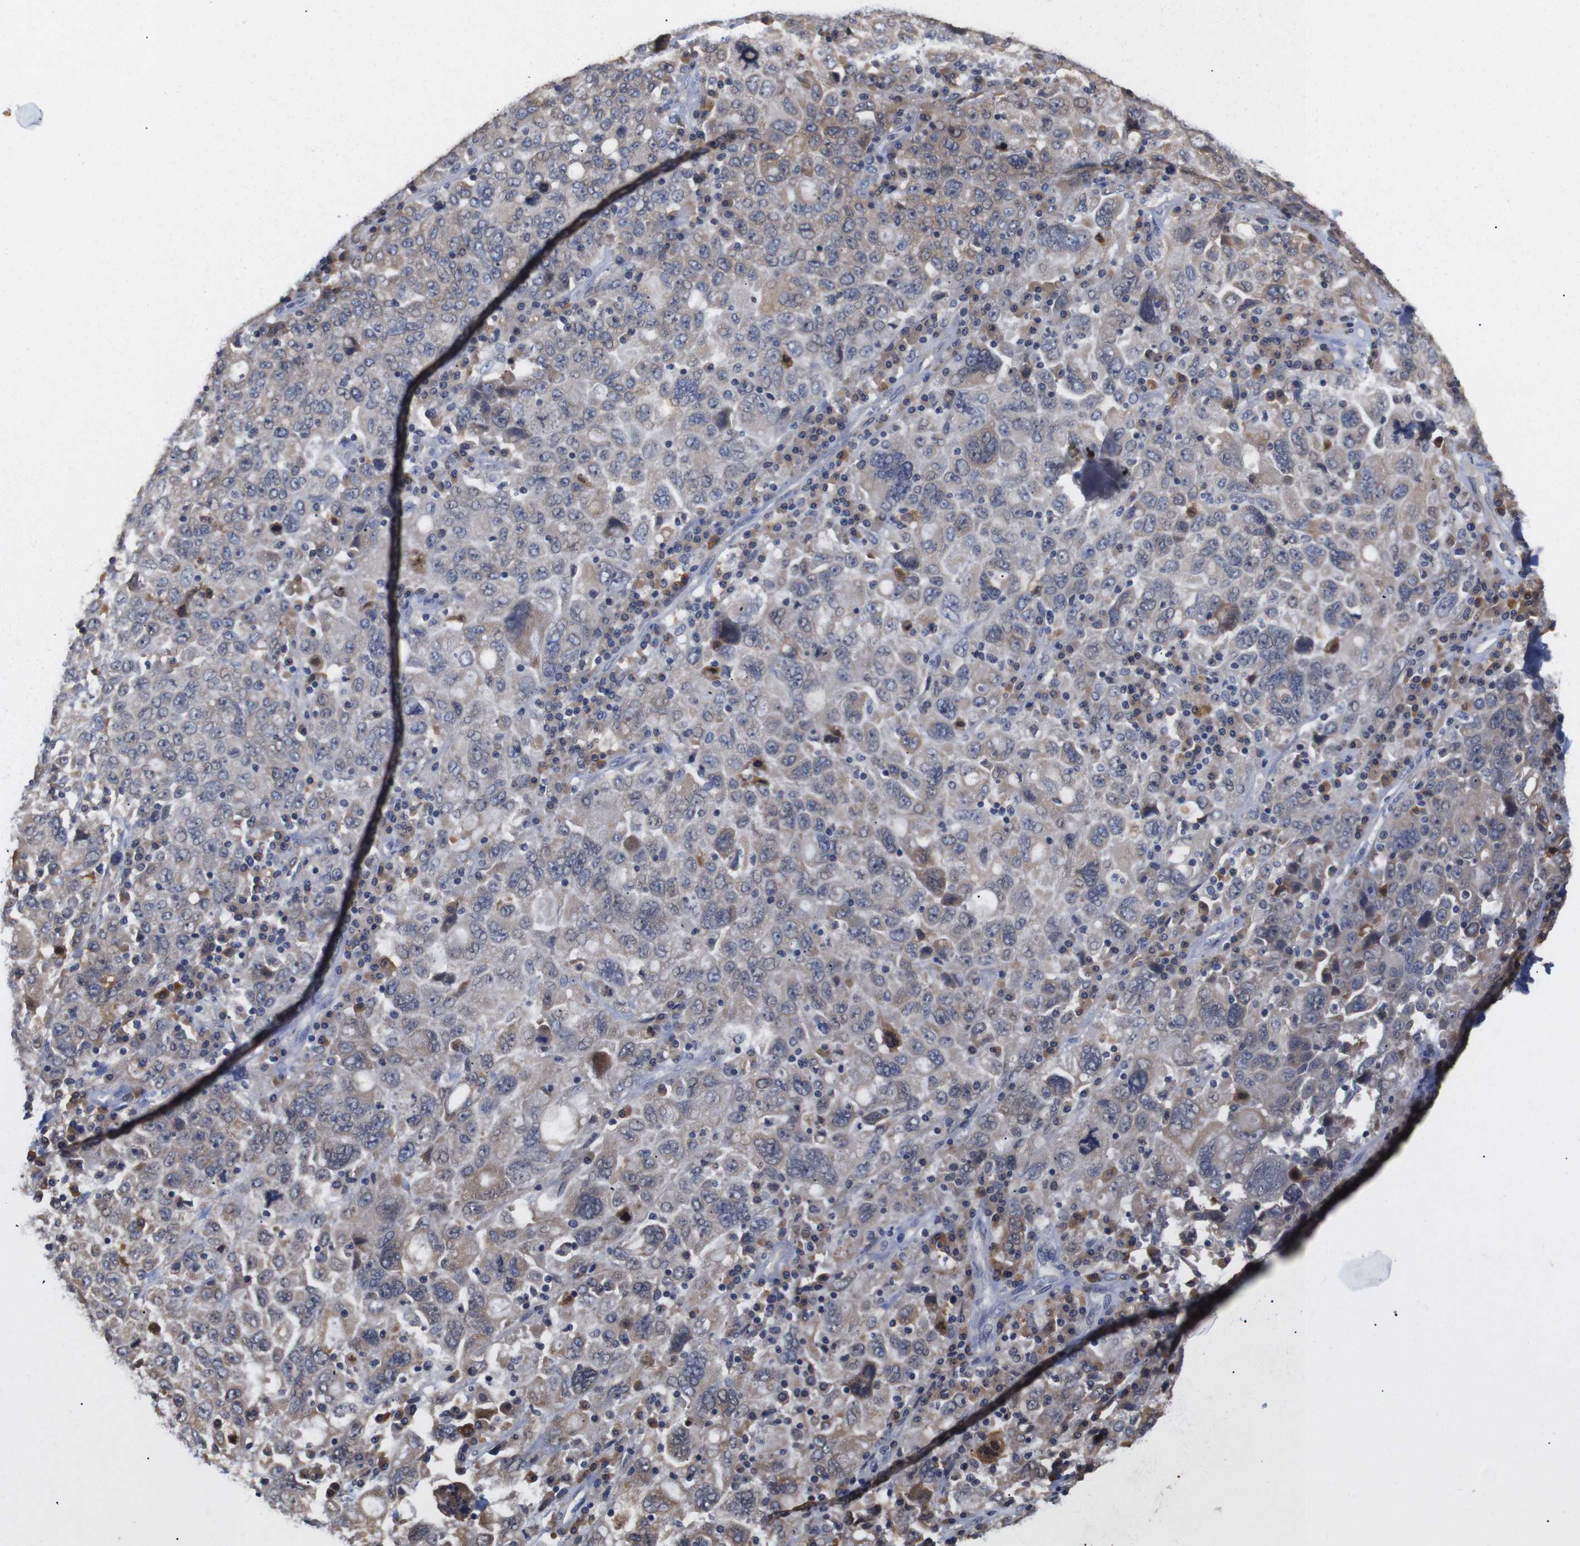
{"staining": {"intensity": "moderate", "quantity": "25%-75%", "location": "cytoplasmic/membranous"}, "tissue": "ovarian cancer", "cell_type": "Tumor cells", "image_type": "cancer", "snomed": [{"axis": "morphology", "description": "Carcinoma, endometroid"}, {"axis": "topography", "description": "Ovary"}], "caption": "Human ovarian endometroid carcinoma stained with a brown dye exhibits moderate cytoplasmic/membranous positive positivity in approximately 25%-75% of tumor cells.", "gene": "PDLIM5", "patient": {"sex": "female", "age": 62}}